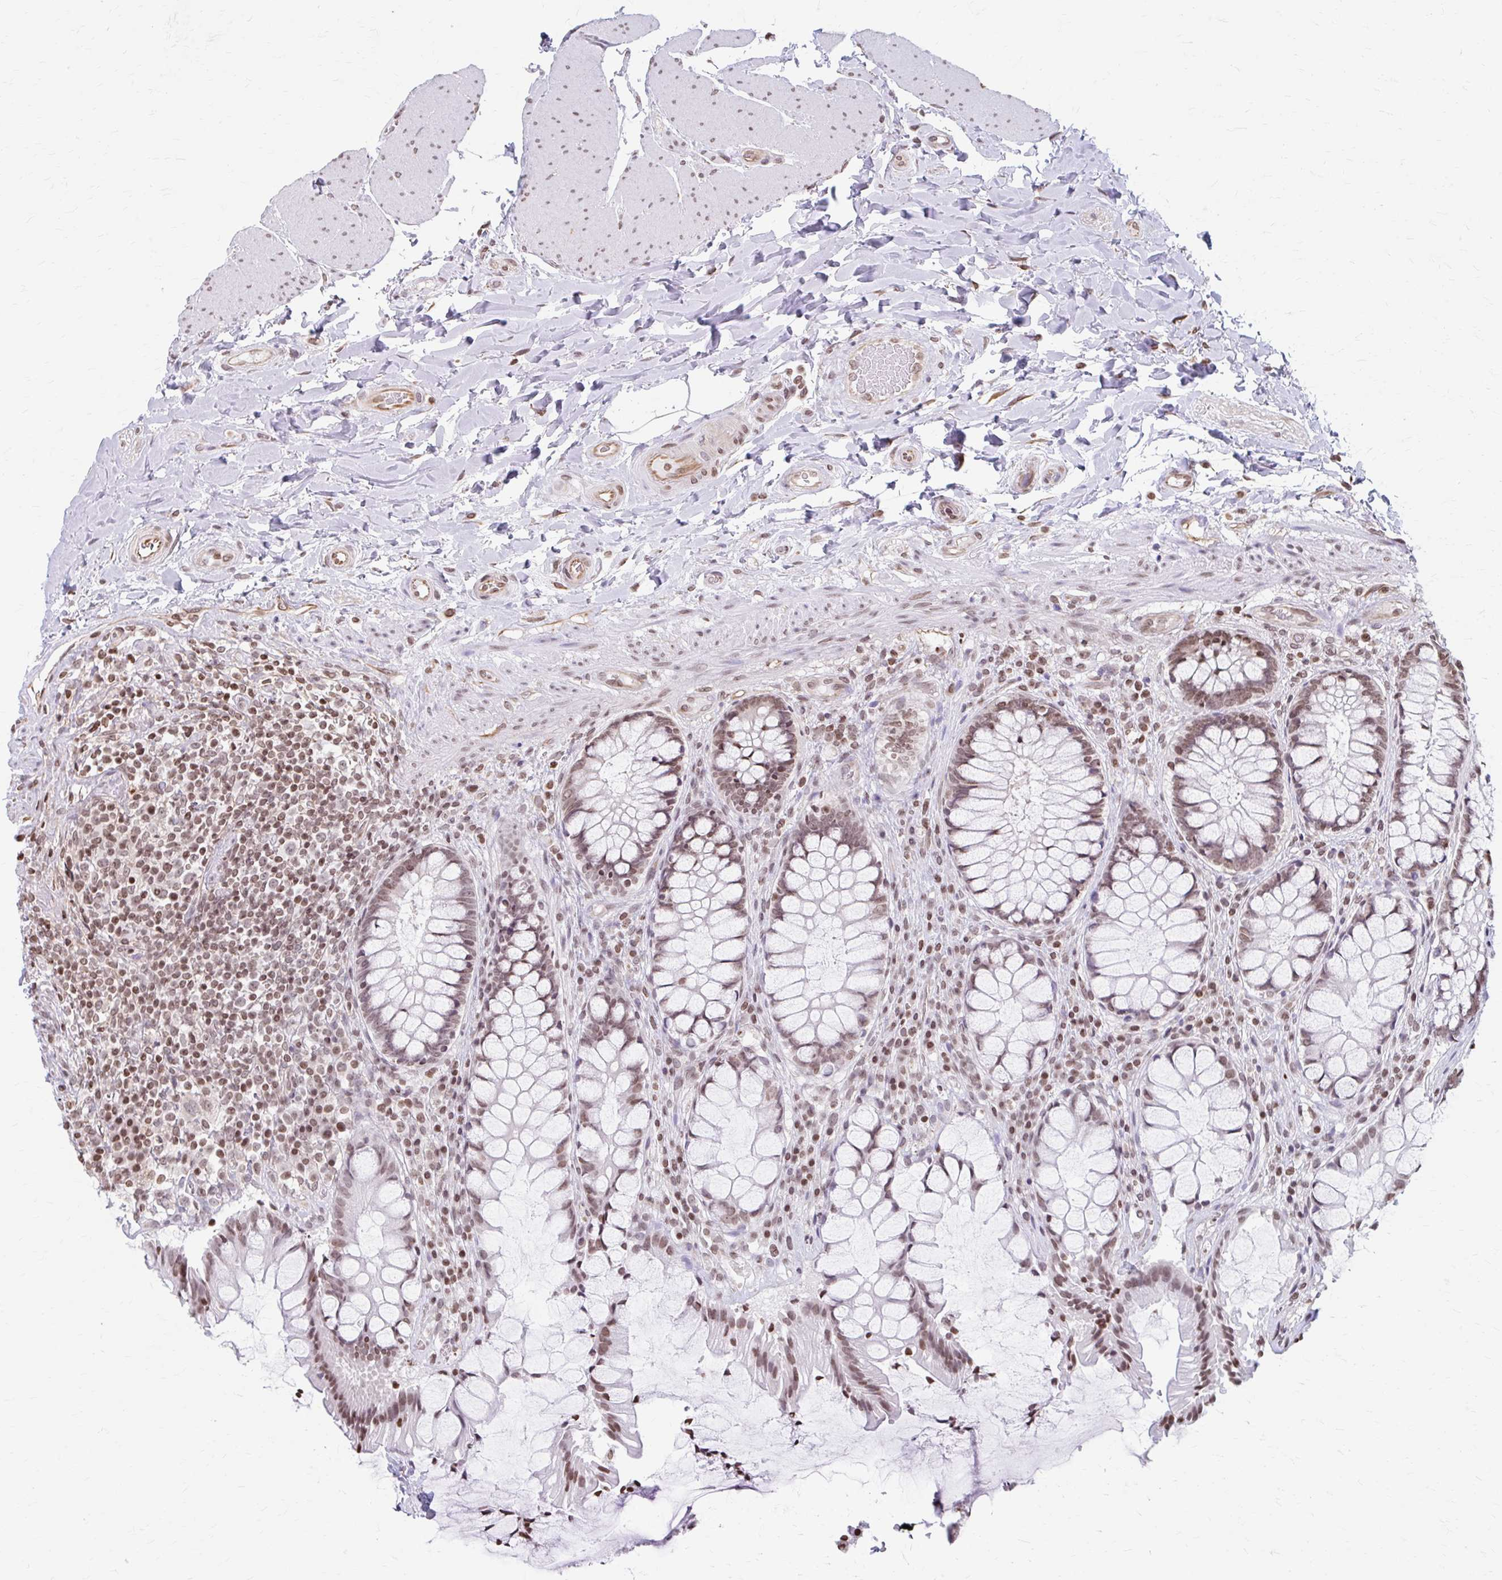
{"staining": {"intensity": "moderate", "quantity": ">75%", "location": "nuclear"}, "tissue": "rectum", "cell_type": "Glandular cells", "image_type": "normal", "snomed": [{"axis": "morphology", "description": "Normal tissue, NOS"}, {"axis": "topography", "description": "Rectum"}], "caption": "A brown stain shows moderate nuclear positivity of a protein in glandular cells of benign rectum.", "gene": "ORC3", "patient": {"sex": "female", "age": 58}}